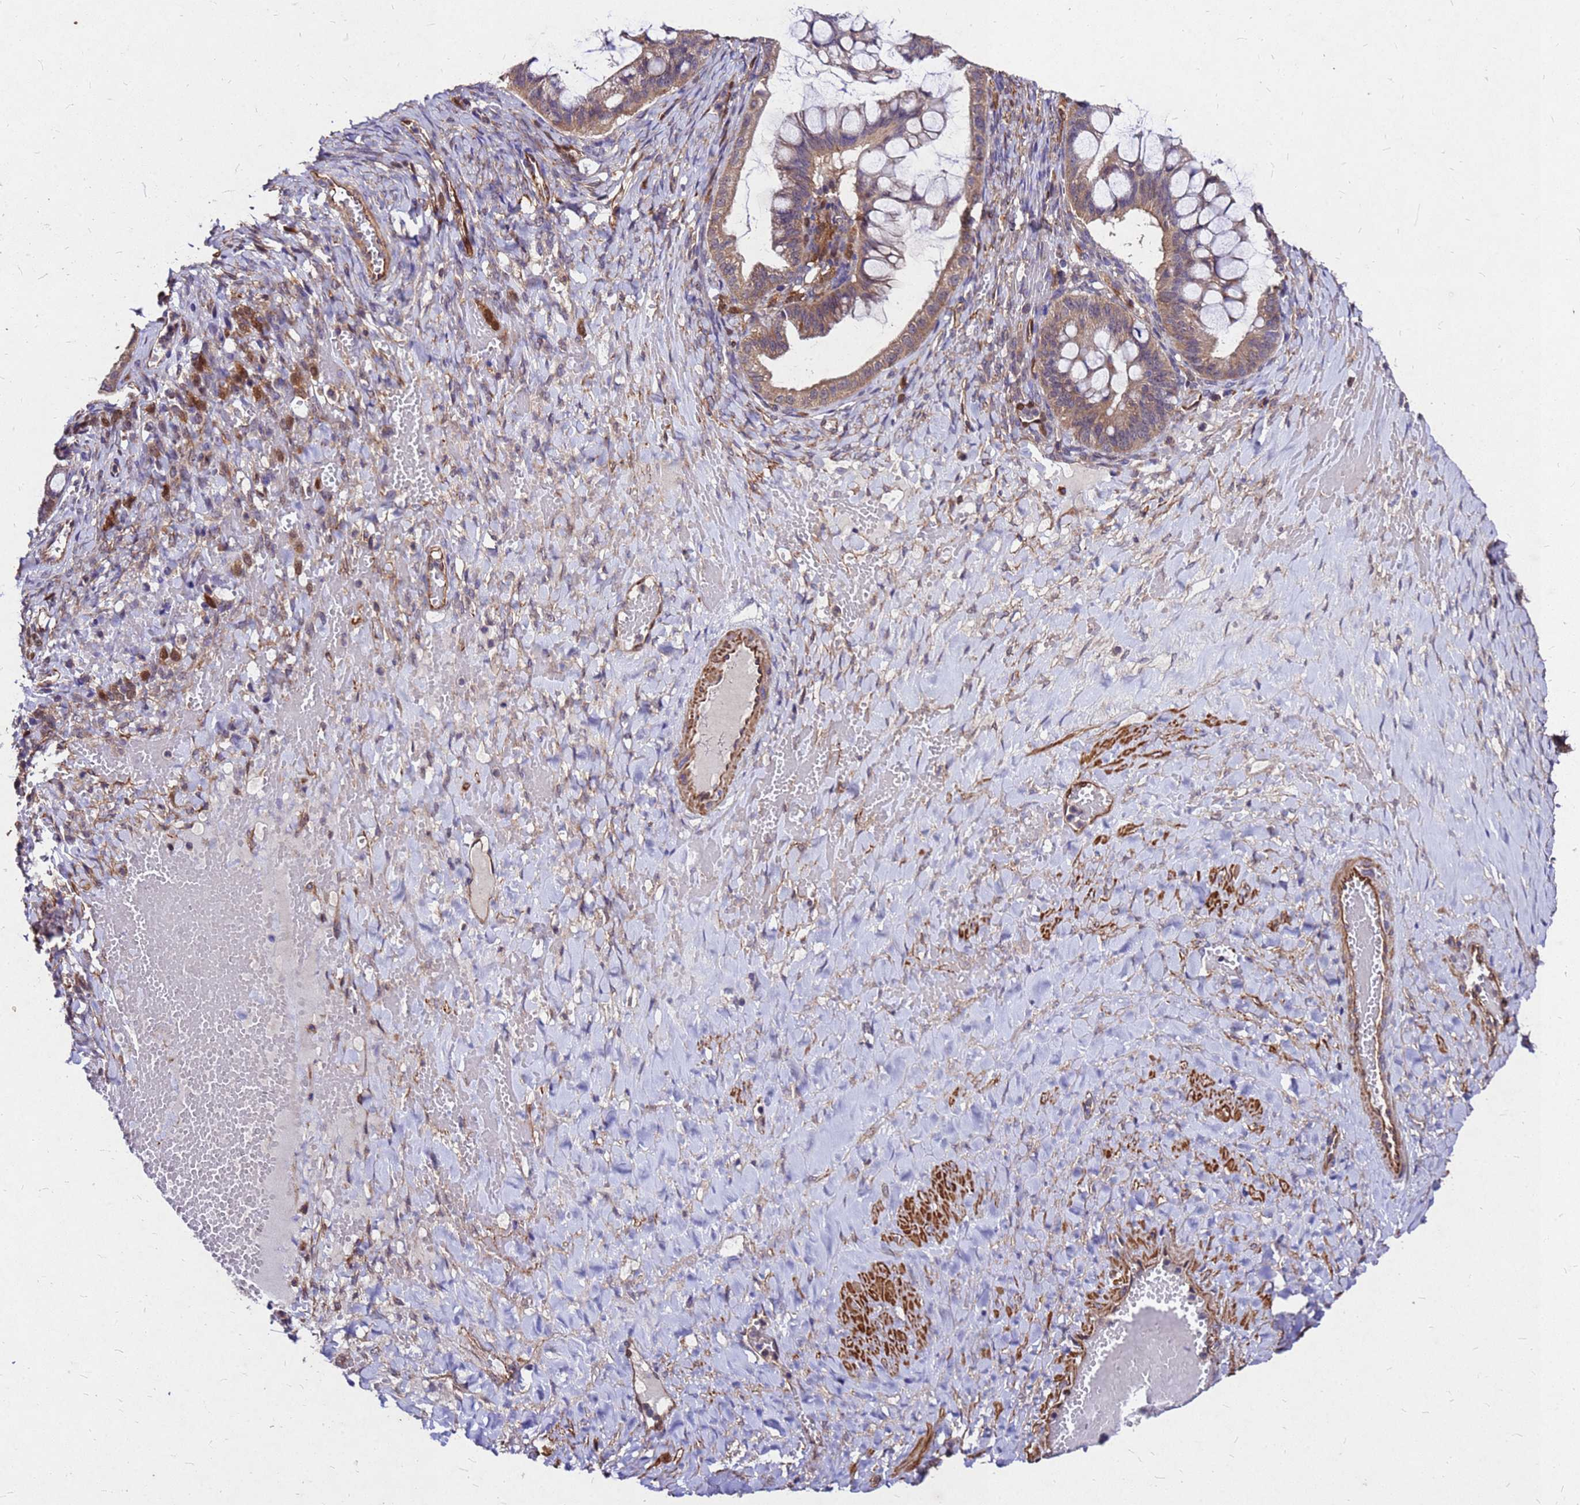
{"staining": {"intensity": "moderate", "quantity": ">75%", "location": "cytoplasmic/membranous"}, "tissue": "ovarian cancer", "cell_type": "Tumor cells", "image_type": "cancer", "snomed": [{"axis": "morphology", "description": "Cystadenocarcinoma, mucinous, NOS"}, {"axis": "topography", "description": "Ovary"}], "caption": "Protein expression by immunohistochemistry displays moderate cytoplasmic/membranous expression in approximately >75% of tumor cells in ovarian cancer. Immunohistochemistry (ihc) stains the protein of interest in brown and the nuclei are stained blue.", "gene": "DUSP23", "patient": {"sex": "female", "age": 73}}